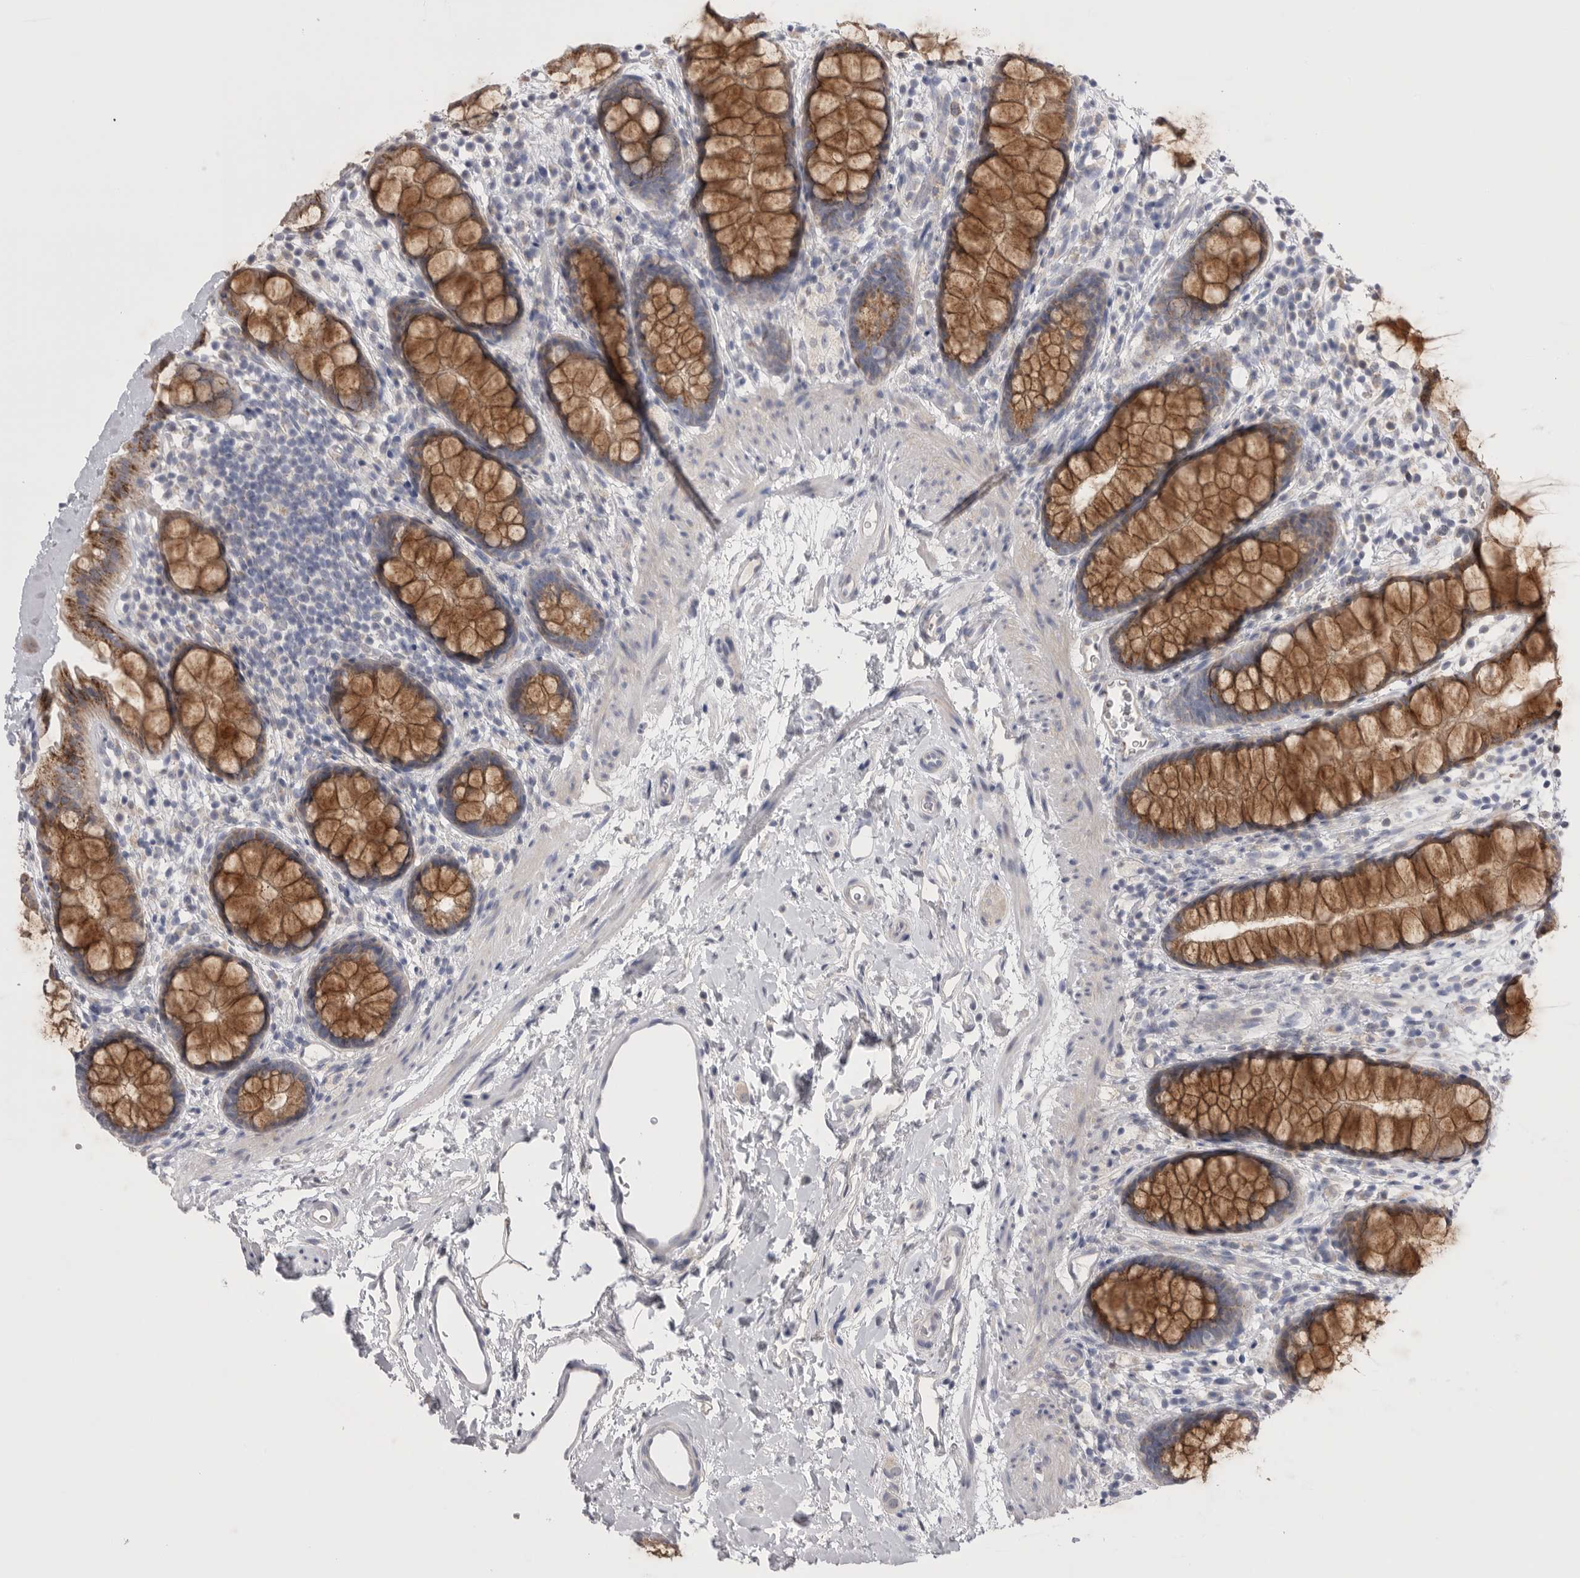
{"staining": {"intensity": "moderate", "quantity": ">75%", "location": "cytoplasmic/membranous"}, "tissue": "rectum", "cell_type": "Glandular cells", "image_type": "normal", "snomed": [{"axis": "morphology", "description": "Normal tissue, NOS"}, {"axis": "topography", "description": "Rectum"}], "caption": "Immunohistochemical staining of benign rectum displays moderate cytoplasmic/membranous protein positivity in about >75% of glandular cells.", "gene": "CCDC126", "patient": {"sex": "female", "age": 65}}